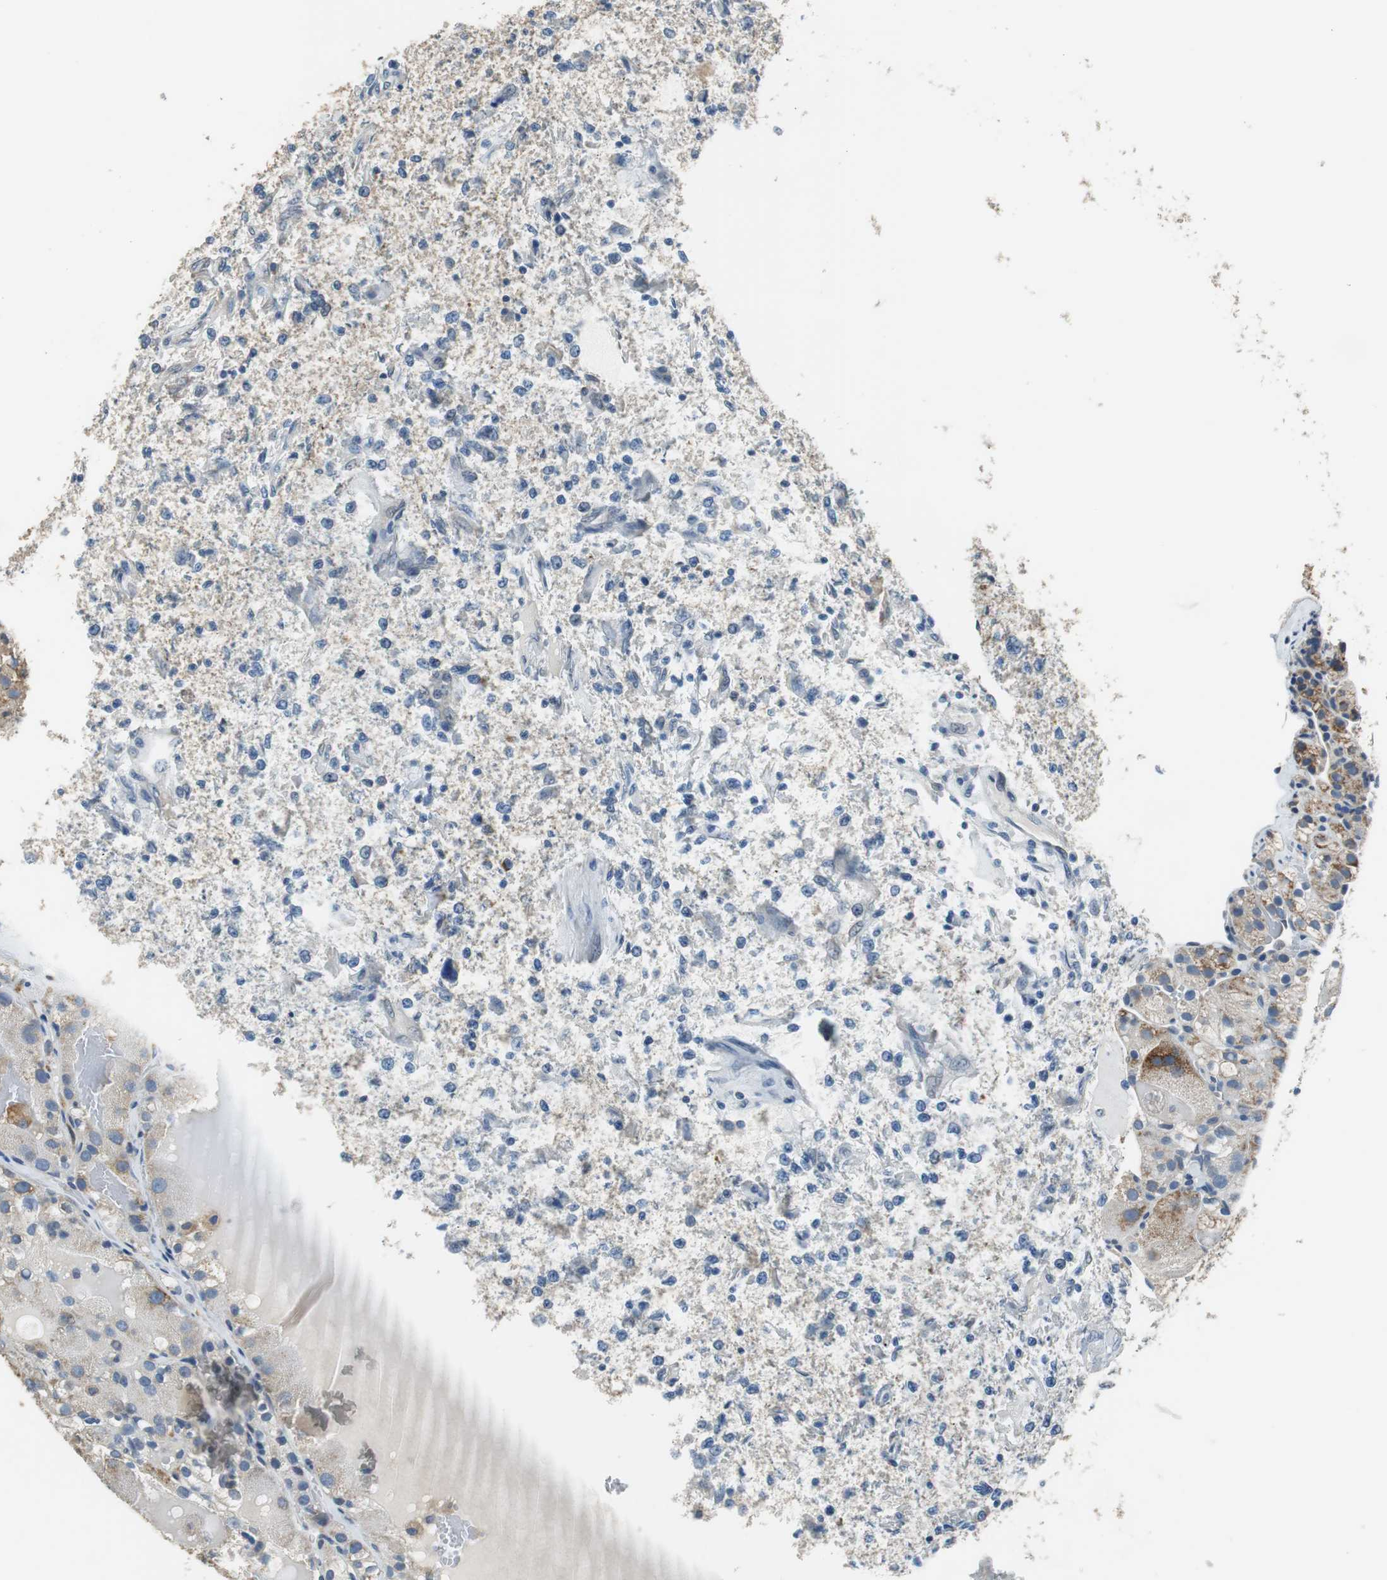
{"staining": {"intensity": "weak", "quantity": "25%-75%", "location": "cytoplasmic/membranous"}, "tissue": "renal cancer", "cell_type": "Tumor cells", "image_type": "cancer", "snomed": [{"axis": "morphology", "description": "Normal tissue, NOS"}, {"axis": "morphology", "description": "Adenocarcinoma, NOS"}, {"axis": "topography", "description": "Kidney"}], "caption": "Immunohistochemistry (IHC) (DAB) staining of human adenocarcinoma (renal) reveals weak cytoplasmic/membranous protein expression in approximately 25%-75% of tumor cells. (brown staining indicates protein expression, while blue staining denotes nuclei).", "gene": "ALDH4A1", "patient": {"sex": "male", "age": 61}}